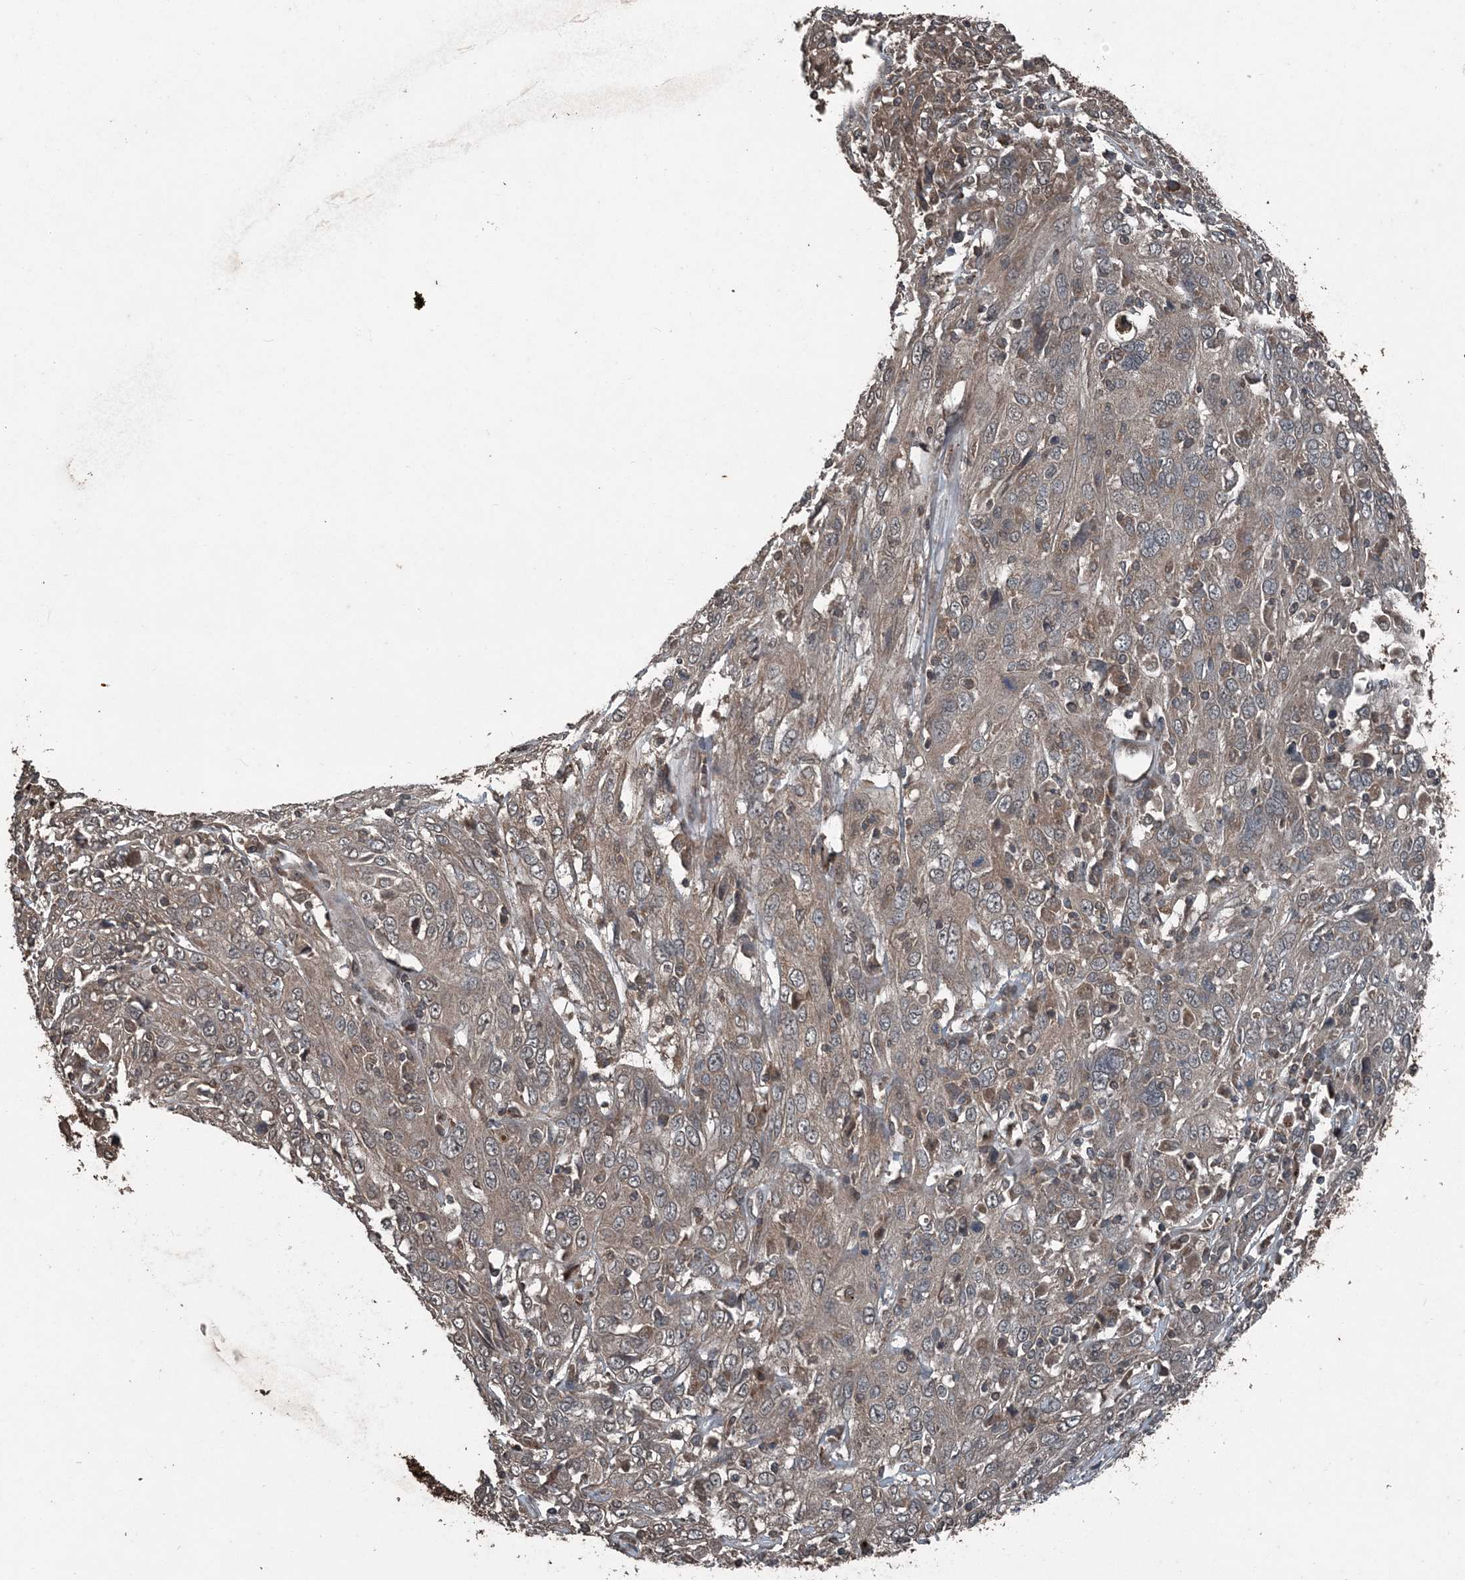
{"staining": {"intensity": "weak", "quantity": "25%-75%", "location": "cytoplasmic/membranous"}, "tissue": "cervical cancer", "cell_type": "Tumor cells", "image_type": "cancer", "snomed": [{"axis": "morphology", "description": "Squamous cell carcinoma, NOS"}, {"axis": "topography", "description": "Cervix"}], "caption": "A high-resolution micrograph shows immunohistochemistry (IHC) staining of cervical squamous cell carcinoma, which displays weak cytoplasmic/membranous expression in about 25%-75% of tumor cells.", "gene": "CFL1", "patient": {"sex": "female", "age": 46}}